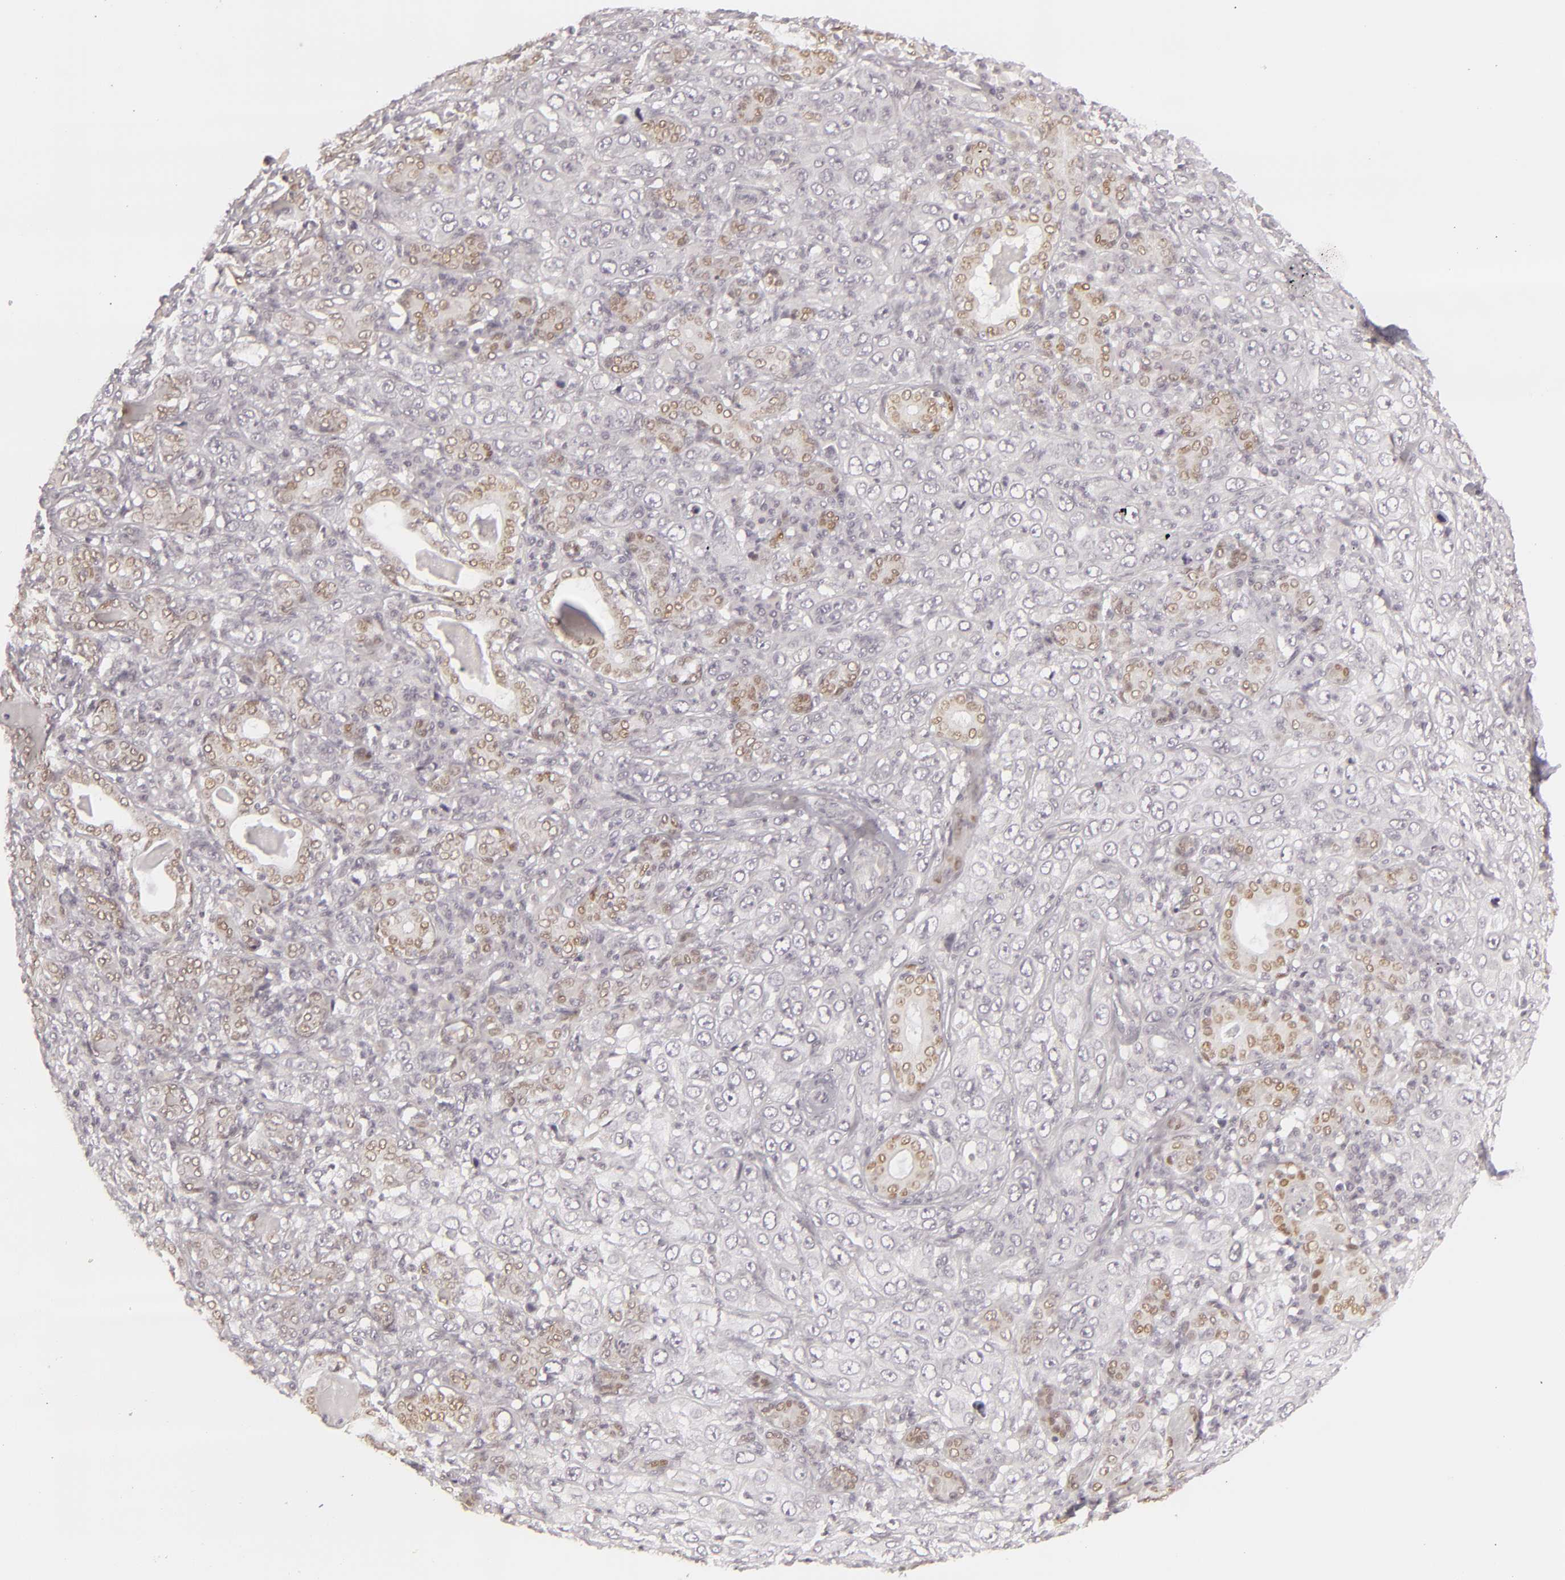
{"staining": {"intensity": "weak", "quantity": "<25%", "location": "cytoplasmic/membranous,nuclear"}, "tissue": "skin cancer", "cell_type": "Tumor cells", "image_type": "cancer", "snomed": [{"axis": "morphology", "description": "Squamous cell carcinoma, NOS"}, {"axis": "topography", "description": "Skin"}], "caption": "Tumor cells show no significant staining in skin cancer (squamous cell carcinoma). (Stains: DAB immunohistochemistry (IHC) with hematoxylin counter stain, Microscopy: brightfield microscopy at high magnification).", "gene": "SIX1", "patient": {"sex": "male", "age": 84}}